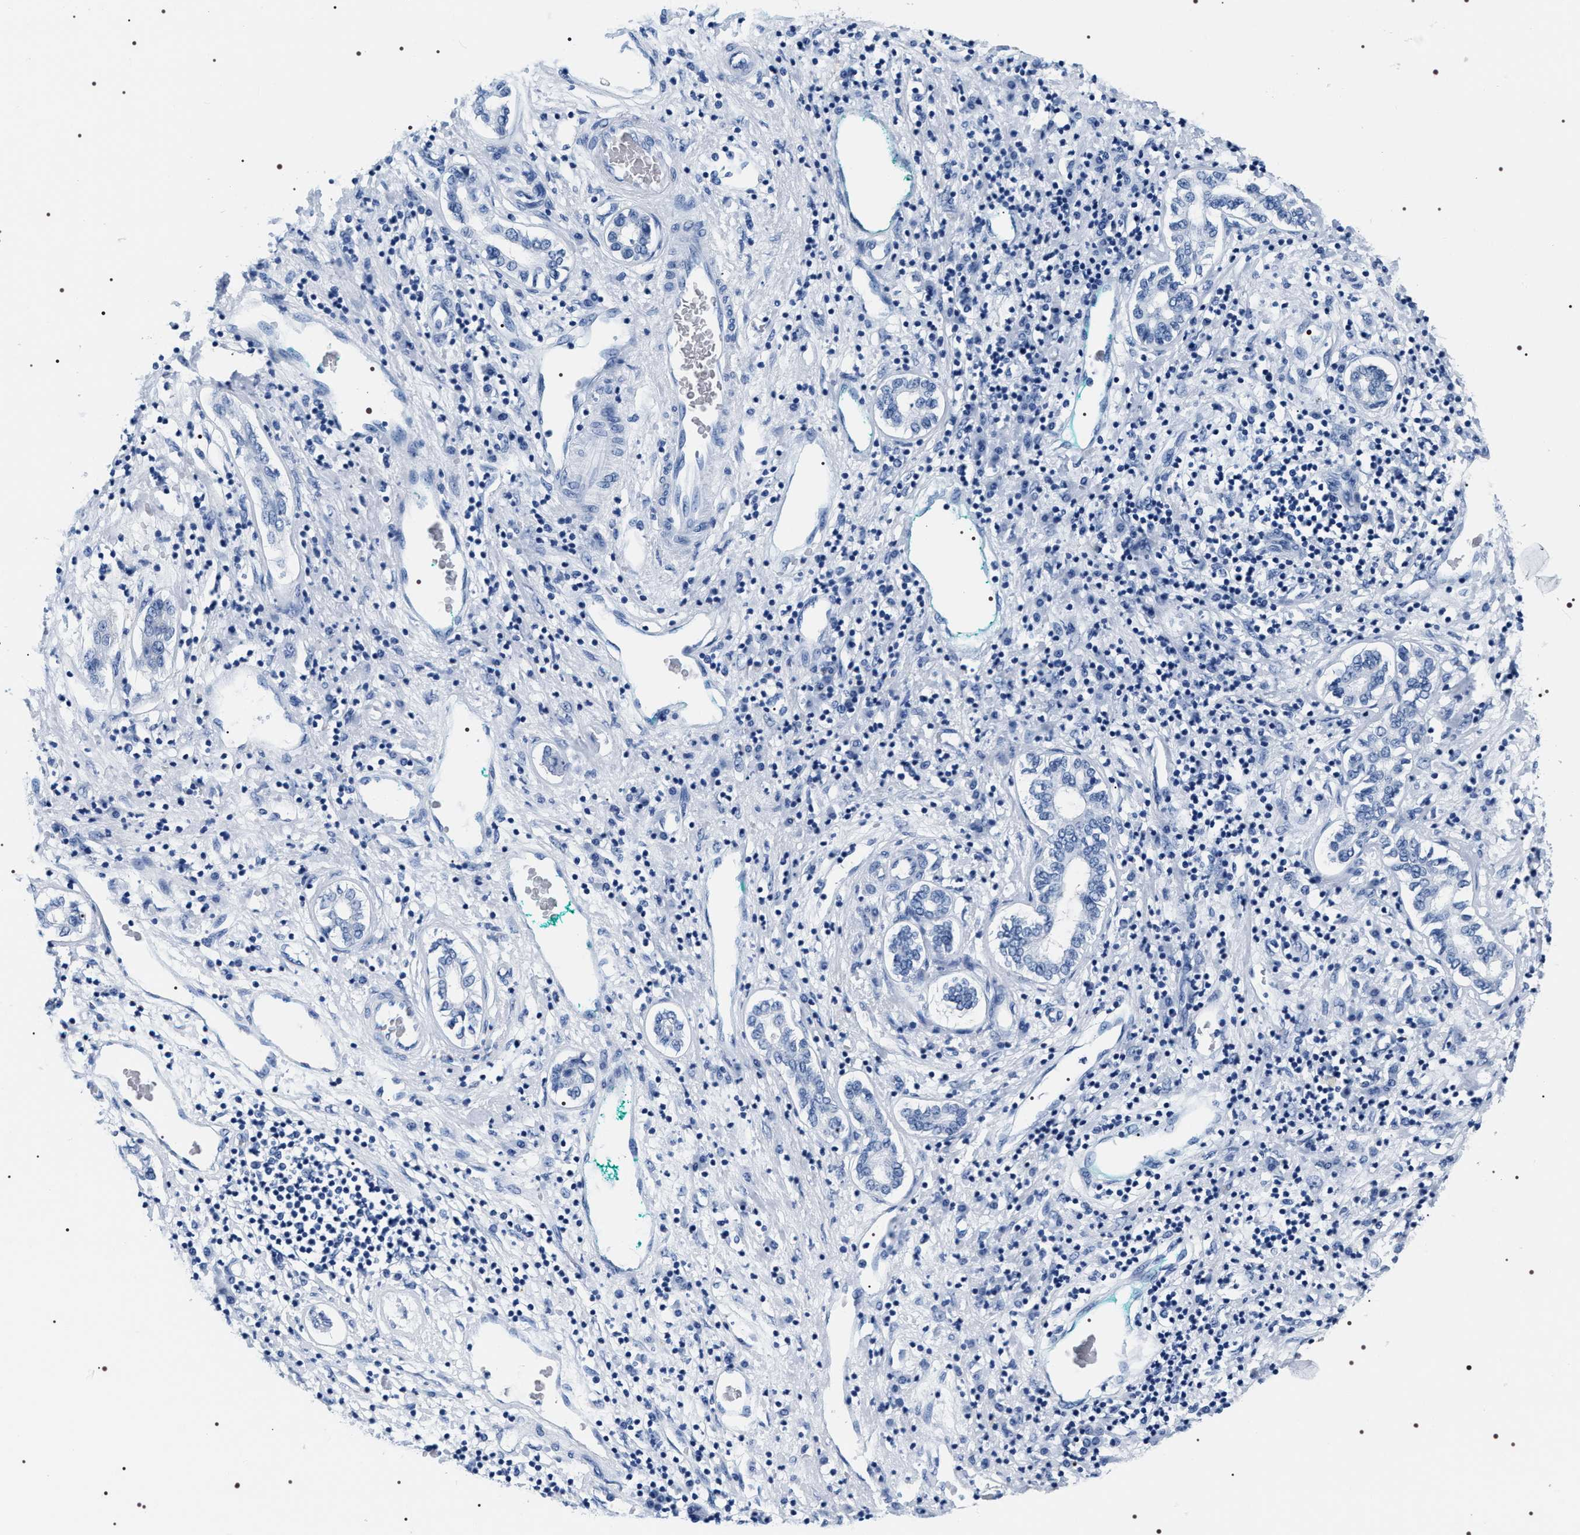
{"staining": {"intensity": "negative", "quantity": "none", "location": "none"}, "tissue": "liver cancer", "cell_type": "Tumor cells", "image_type": "cancer", "snomed": [{"axis": "morphology", "description": "Carcinoma, Hepatocellular, NOS"}, {"axis": "topography", "description": "Liver"}], "caption": "An immunohistochemistry histopathology image of liver hepatocellular carcinoma is shown. There is no staining in tumor cells of liver hepatocellular carcinoma.", "gene": "ADH4", "patient": {"sex": "male", "age": 65}}